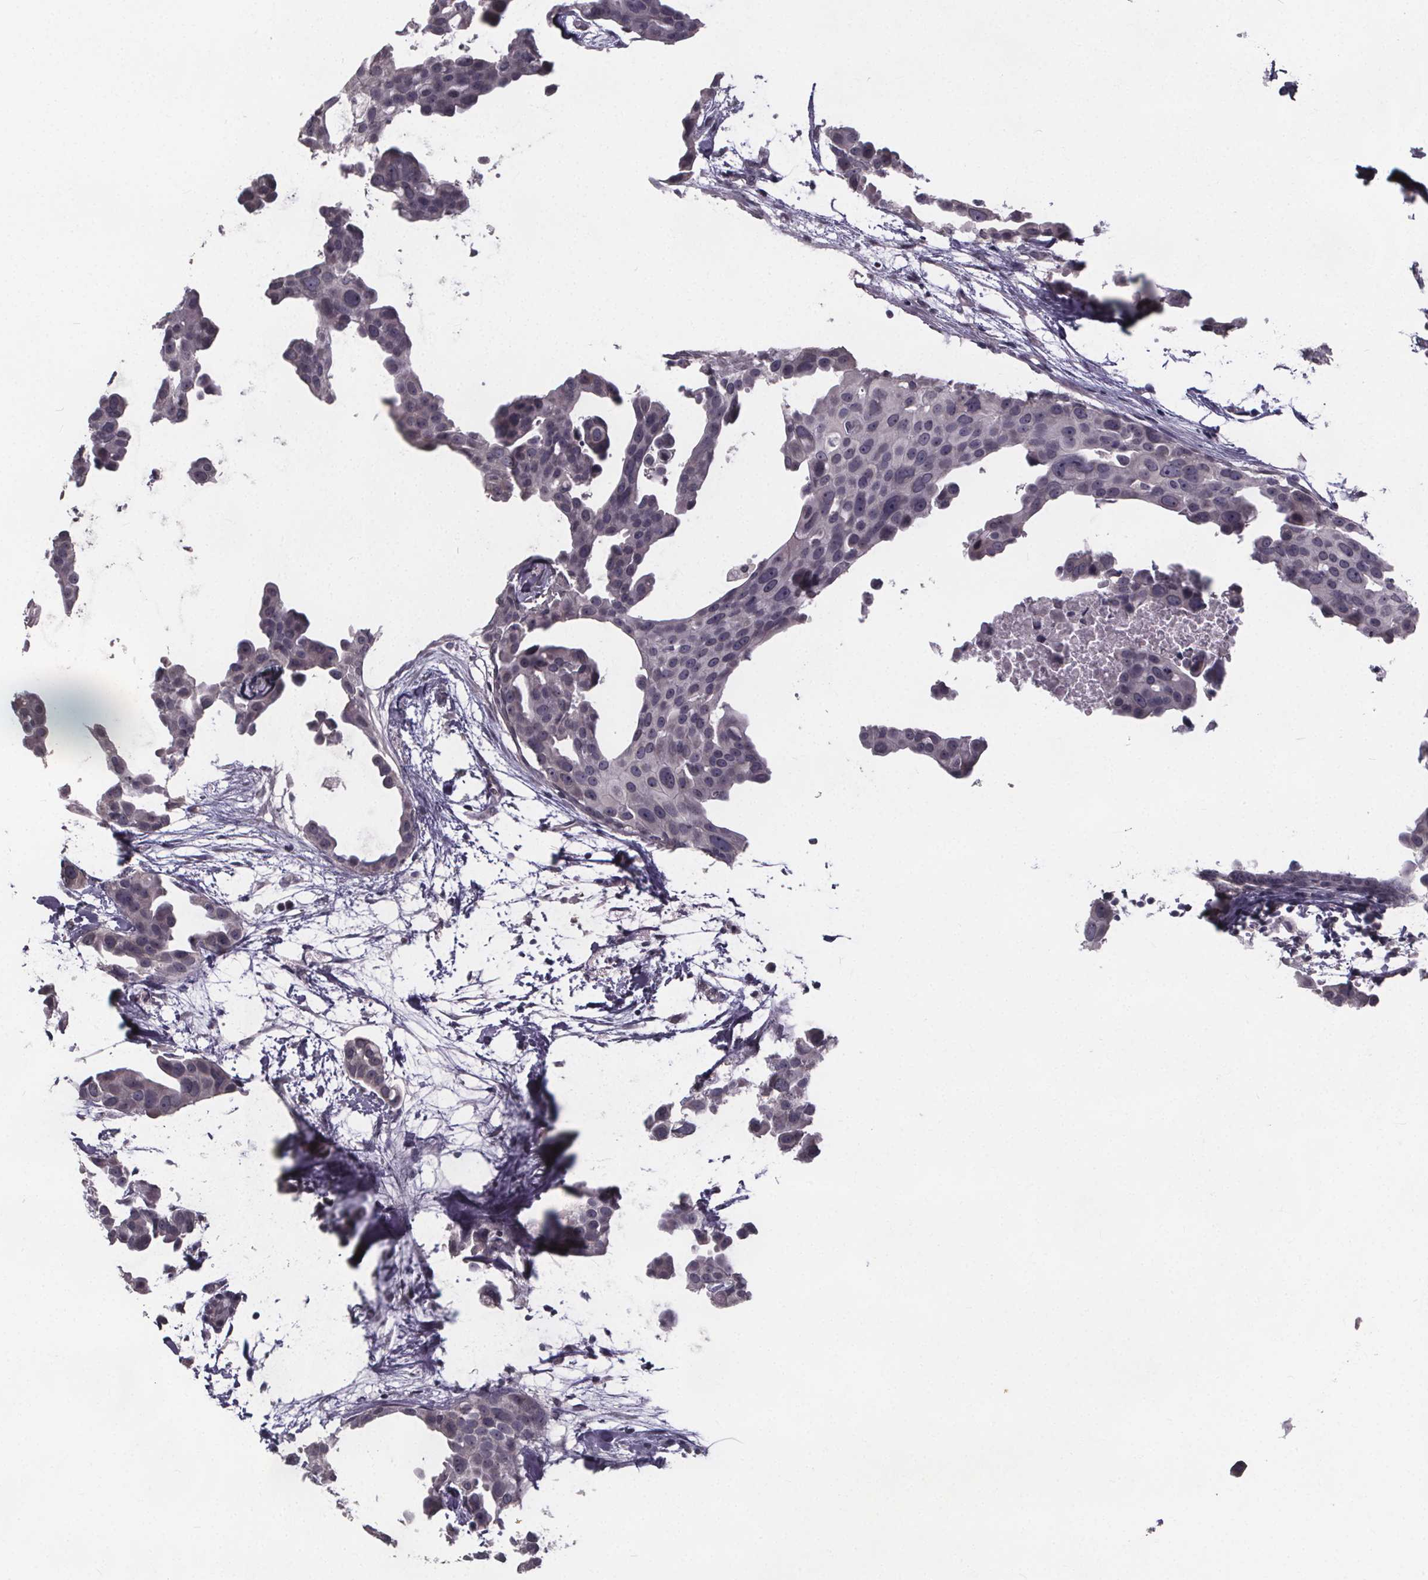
{"staining": {"intensity": "negative", "quantity": "none", "location": "none"}, "tissue": "breast cancer", "cell_type": "Tumor cells", "image_type": "cancer", "snomed": [{"axis": "morphology", "description": "Duct carcinoma"}, {"axis": "topography", "description": "Breast"}], "caption": "Protein analysis of breast cancer shows no significant expression in tumor cells.", "gene": "FAM181B", "patient": {"sex": "female", "age": 38}}